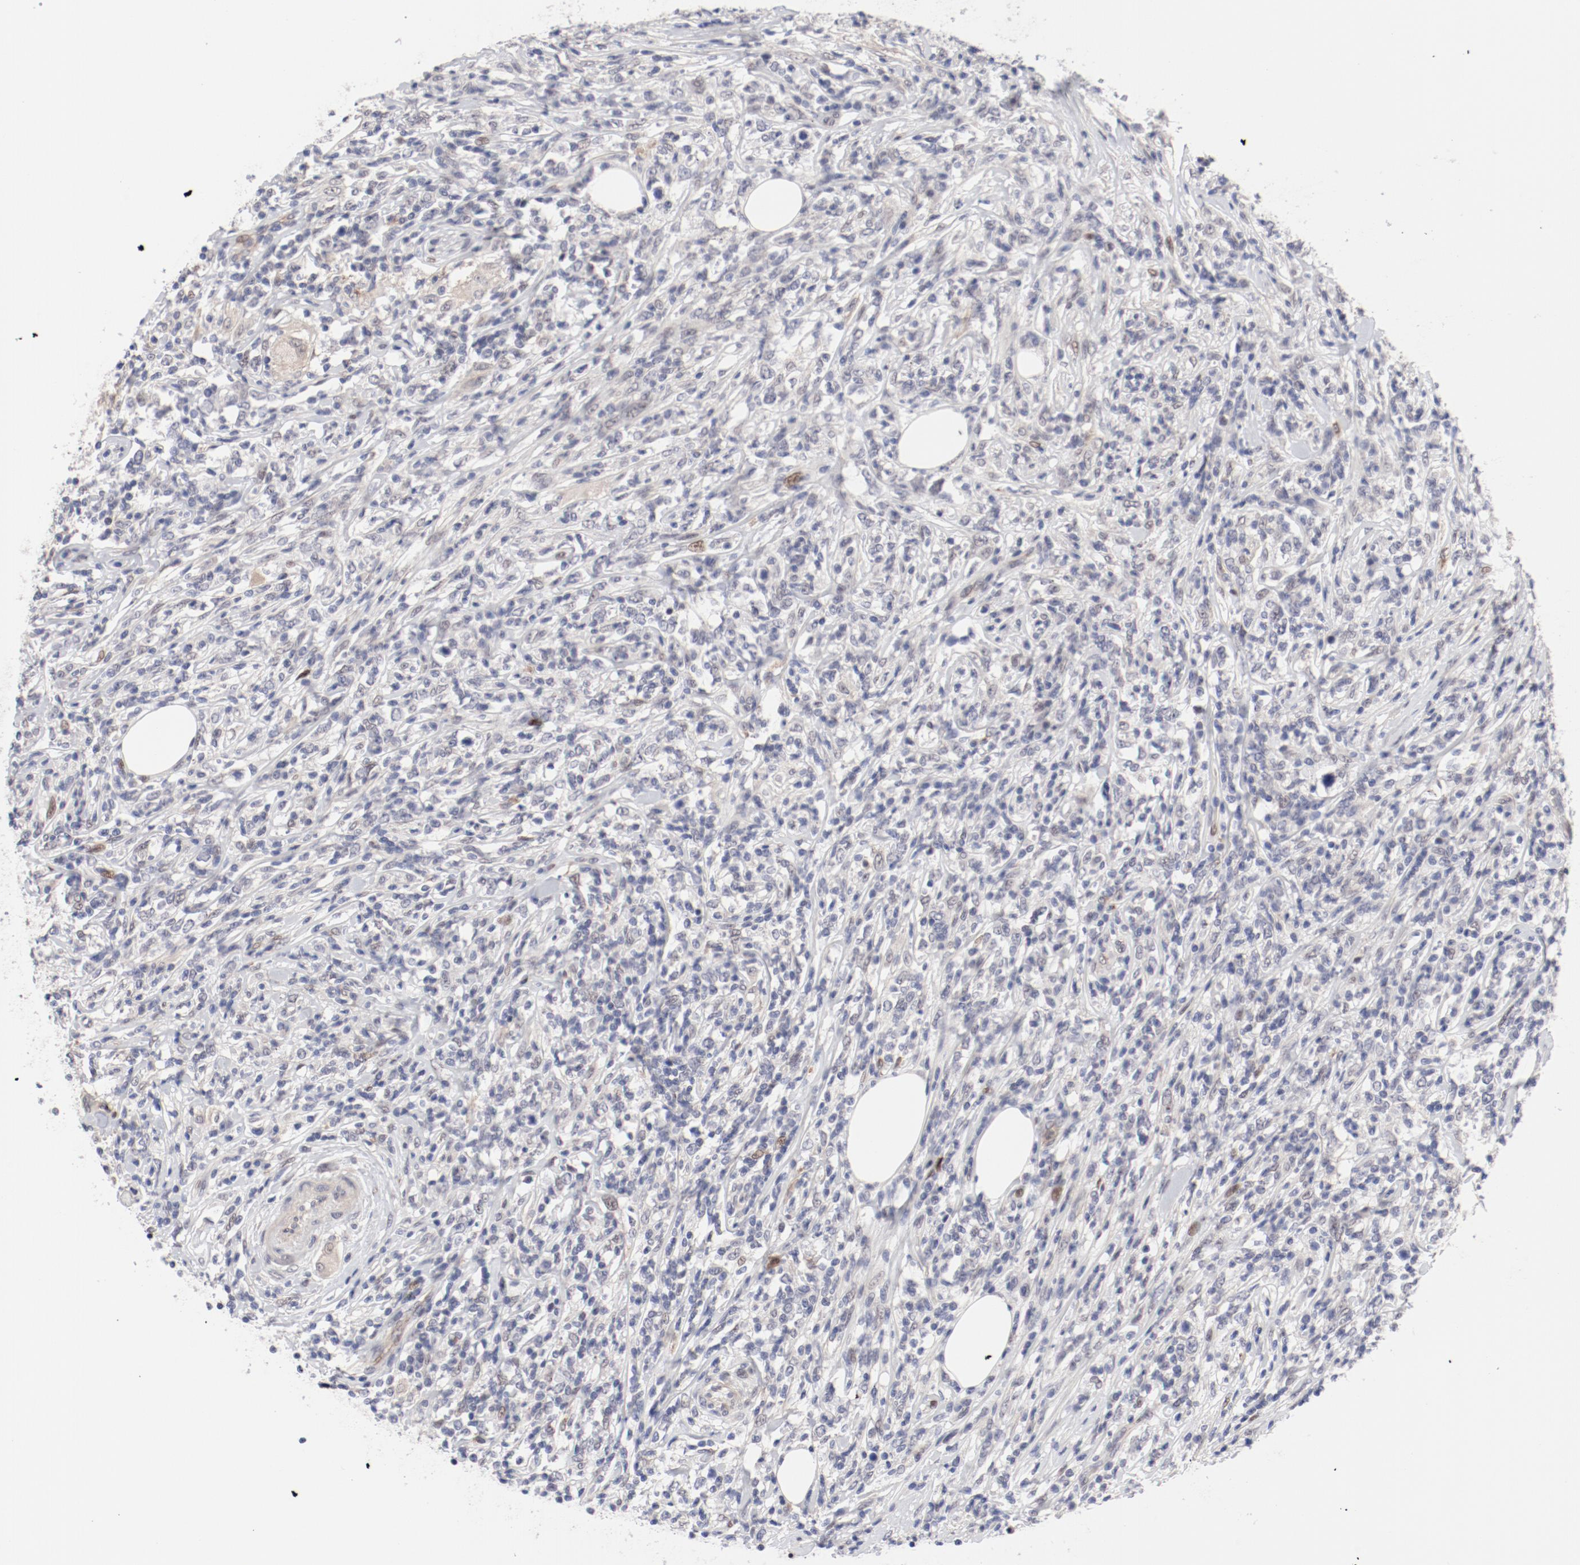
{"staining": {"intensity": "moderate", "quantity": "25%-75%", "location": "nuclear"}, "tissue": "lymphoma", "cell_type": "Tumor cells", "image_type": "cancer", "snomed": [{"axis": "morphology", "description": "Malignant lymphoma, non-Hodgkin's type, High grade"}, {"axis": "topography", "description": "Lymph node"}], "caption": "High-grade malignant lymphoma, non-Hodgkin's type was stained to show a protein in brown. There is medium levels of moderate nuclear staining in about 25%-75% of tumor cells.", "gene": "FSCB", "patient": {"sex": "female", "age": 84}}